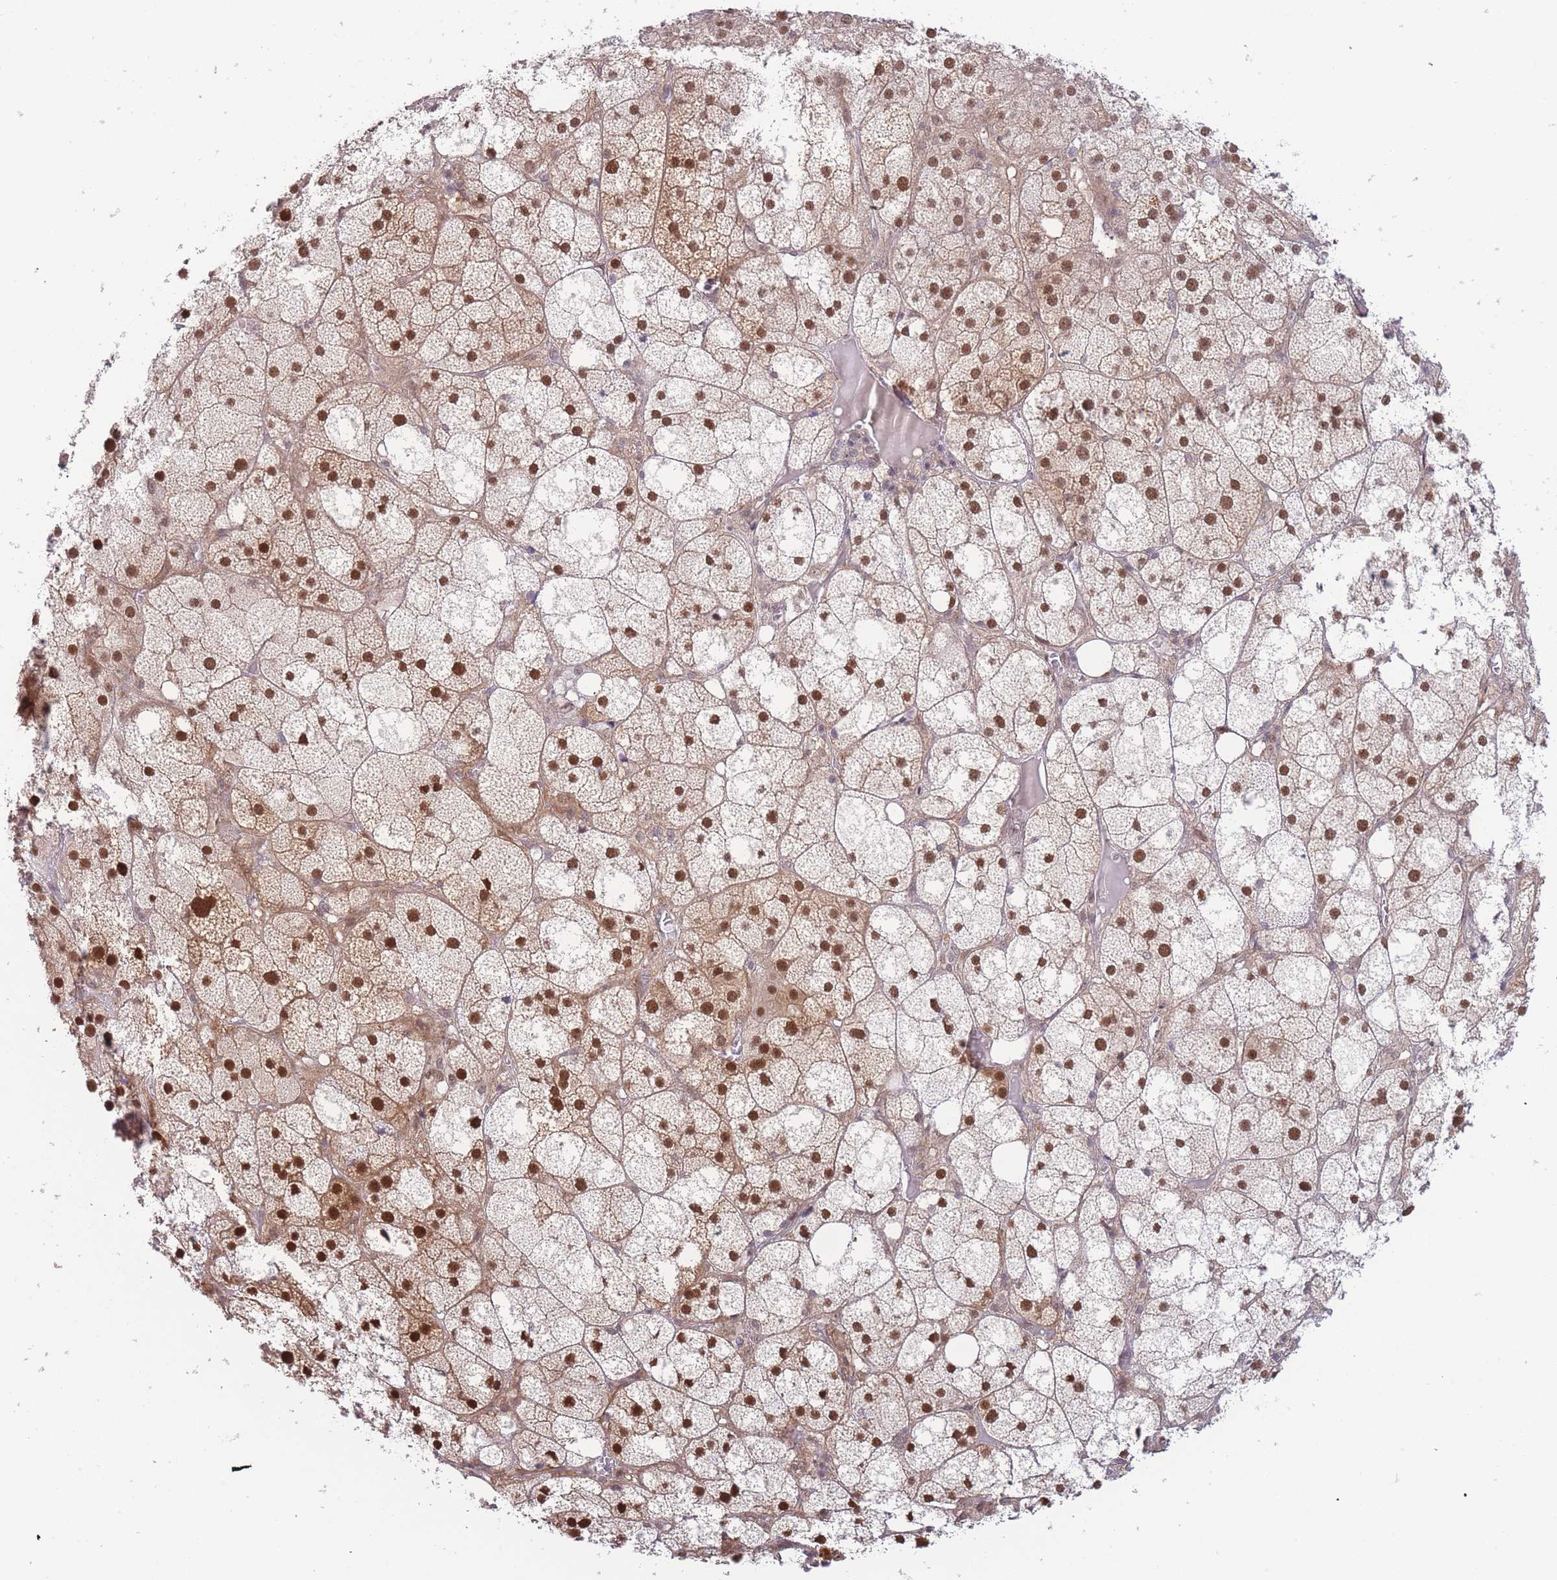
{"staining": {"intensity": "strong", "quantity": ">75%", "location": "nuclear"}, "tissue": "adrenal gland", "cell_type": "Glandular cells", "image_type": "normal", "snomed": [{"axis": "morphology", "description": "Normal tissue, NOS"}, {"axis": "topography", "description": "Adrenal gland"}], "caption": "Protein analysis of benign adrenal gland exhibits strong nuclear expression in approximately >75% of glandular cells. Using DAB (brown) and hematoxylin (blue) stains, captured at high magnification using brightfield microscopy.", "gene": "DEAF1", "patient": {"sex": "female", "age": 61}}